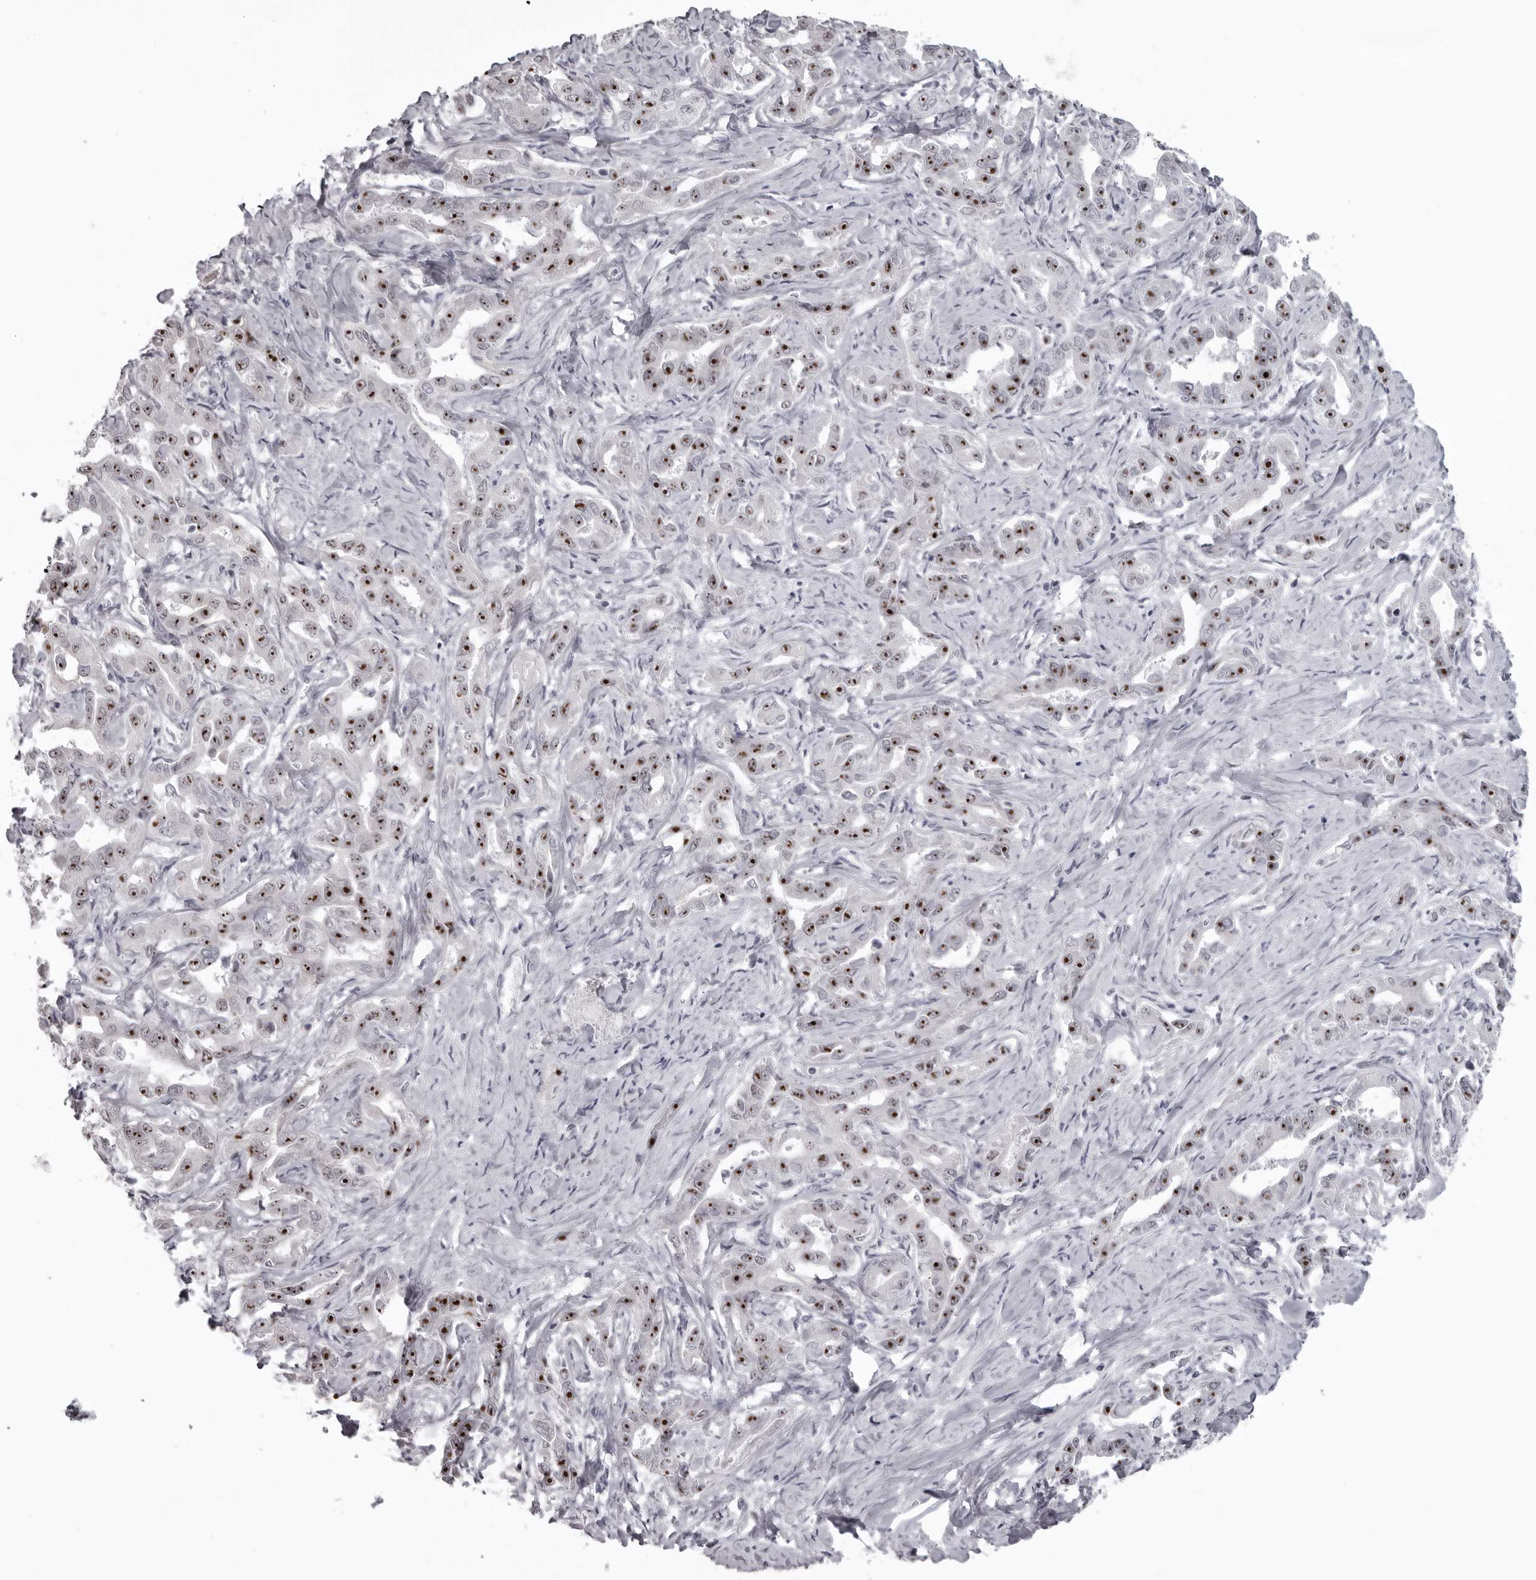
{"staining": {"intensity": "strong", "quantity": ">75%", "location": "nuclear"}, "tissue": "liver cancer", "cell_type": "Tumor cells", "image_type": "cancer", "snomed": [{"axis": "morphology", "description": "Cholangiocarcinoma"}, {"axis": "topography", "description": "Liver"}], "caption": "IHC photomicrograph of neoplastic tissue: human liver cancer (cholangiocarcinoma) stained using immunohistochemistry (IHC) exhibits high levels of strong protein expression localized specifically in the nuclear of tumor cells, appearing as a nuclear brown color.", "gene": "HELZ", "patient": {"sex": "male", "age": 59}}